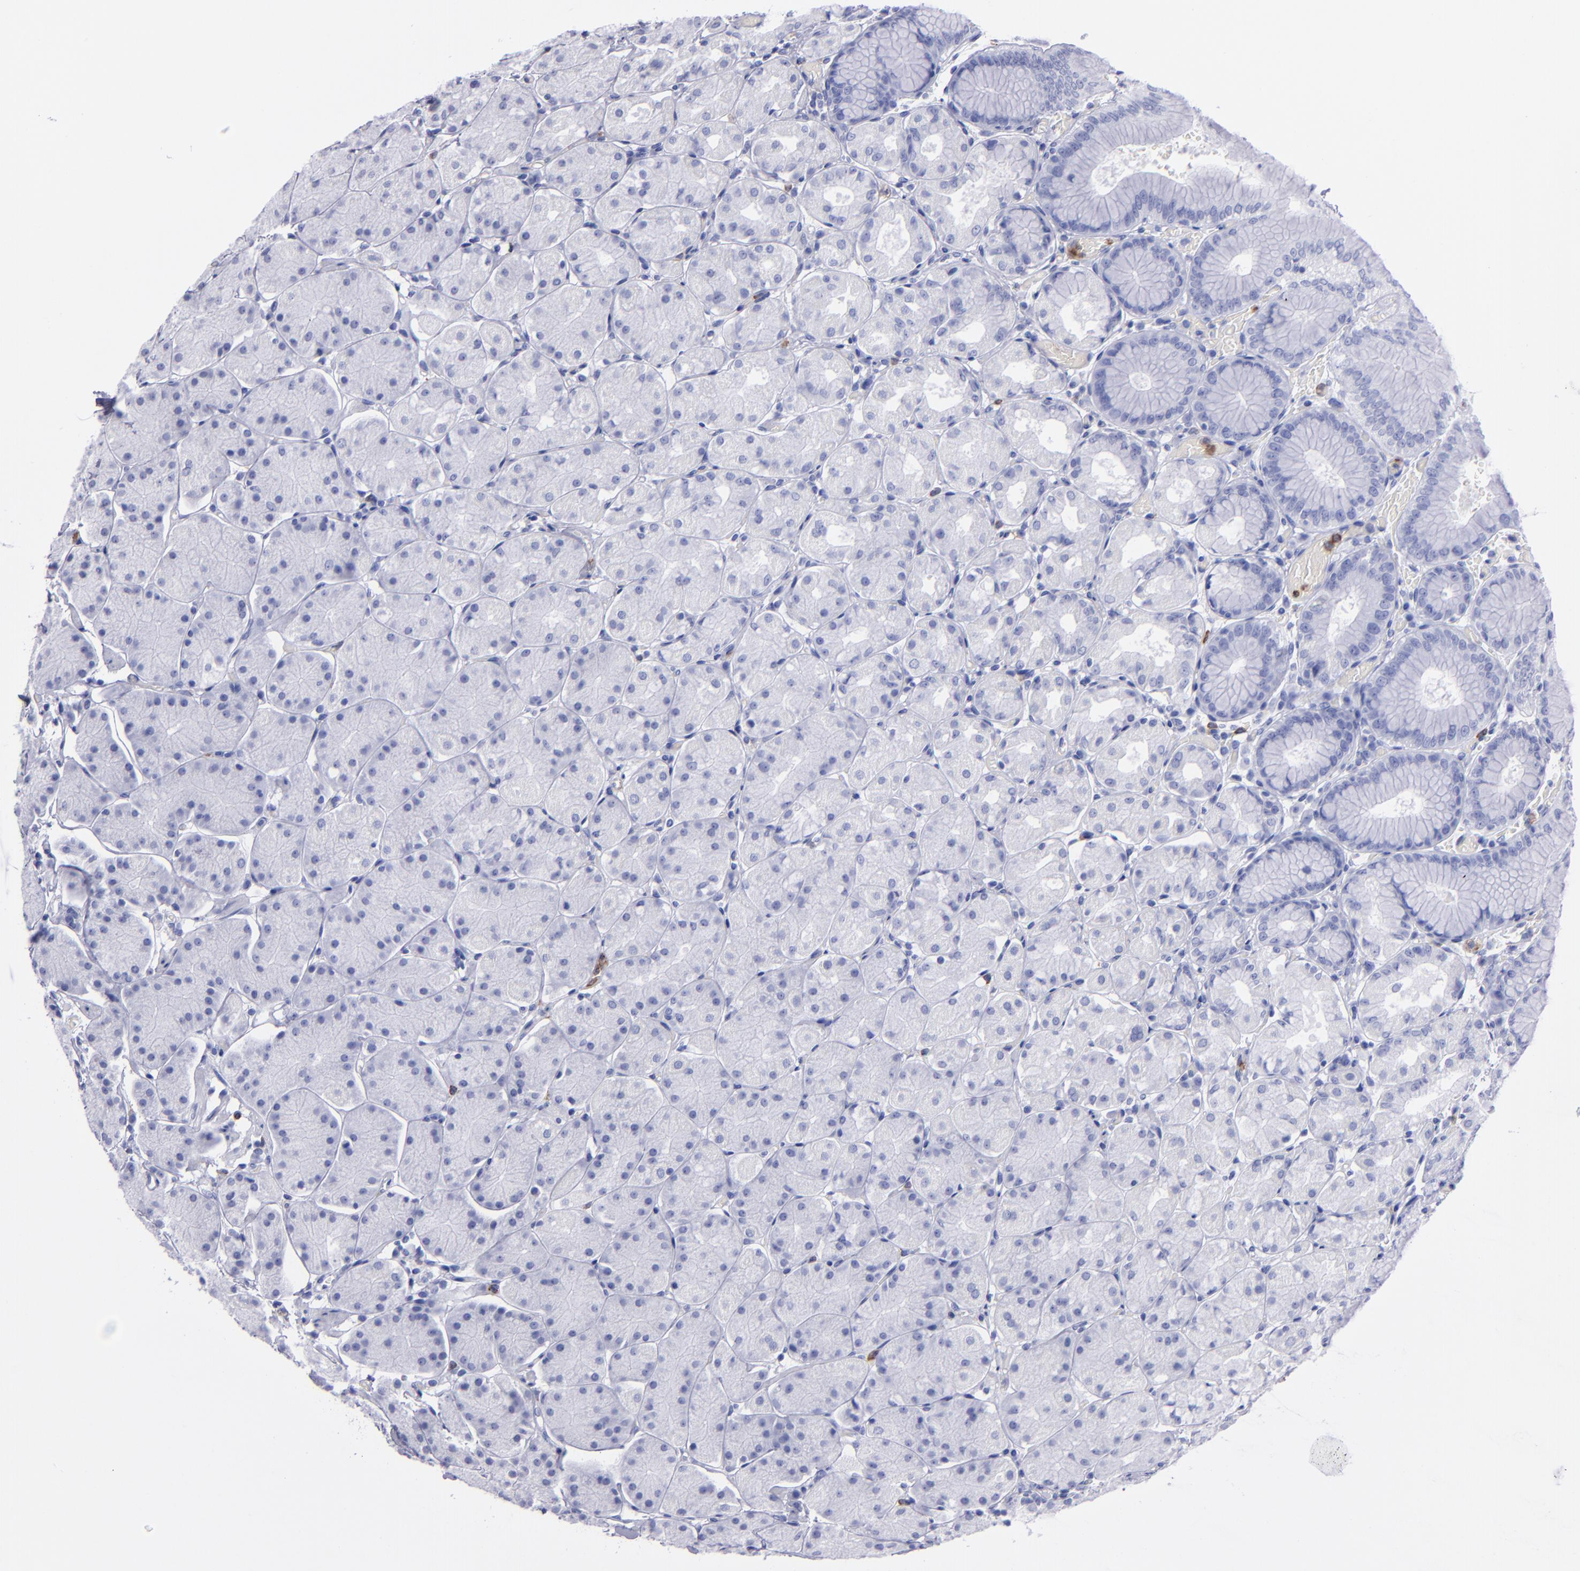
{"staining": {"intensity": "negative", "quantity": "none", "location": "none"}, "tissue": "stomach", "cell_type": "Glandular cells", "image_type": "normal", "snomed": [{"axis": "morphology", "description": "Normal tissue, NOS"}, {"axis": "topography", "description": "Stomach, upper"}, {"axis": "topography", "description": "Stomach"}], "caption": "The immunohistochemistry (IHC) photomicrograph has no significant staining in glandular cells of stomach.", "gene": "CR1", "patient": {"sex": "male", "age": 76}}